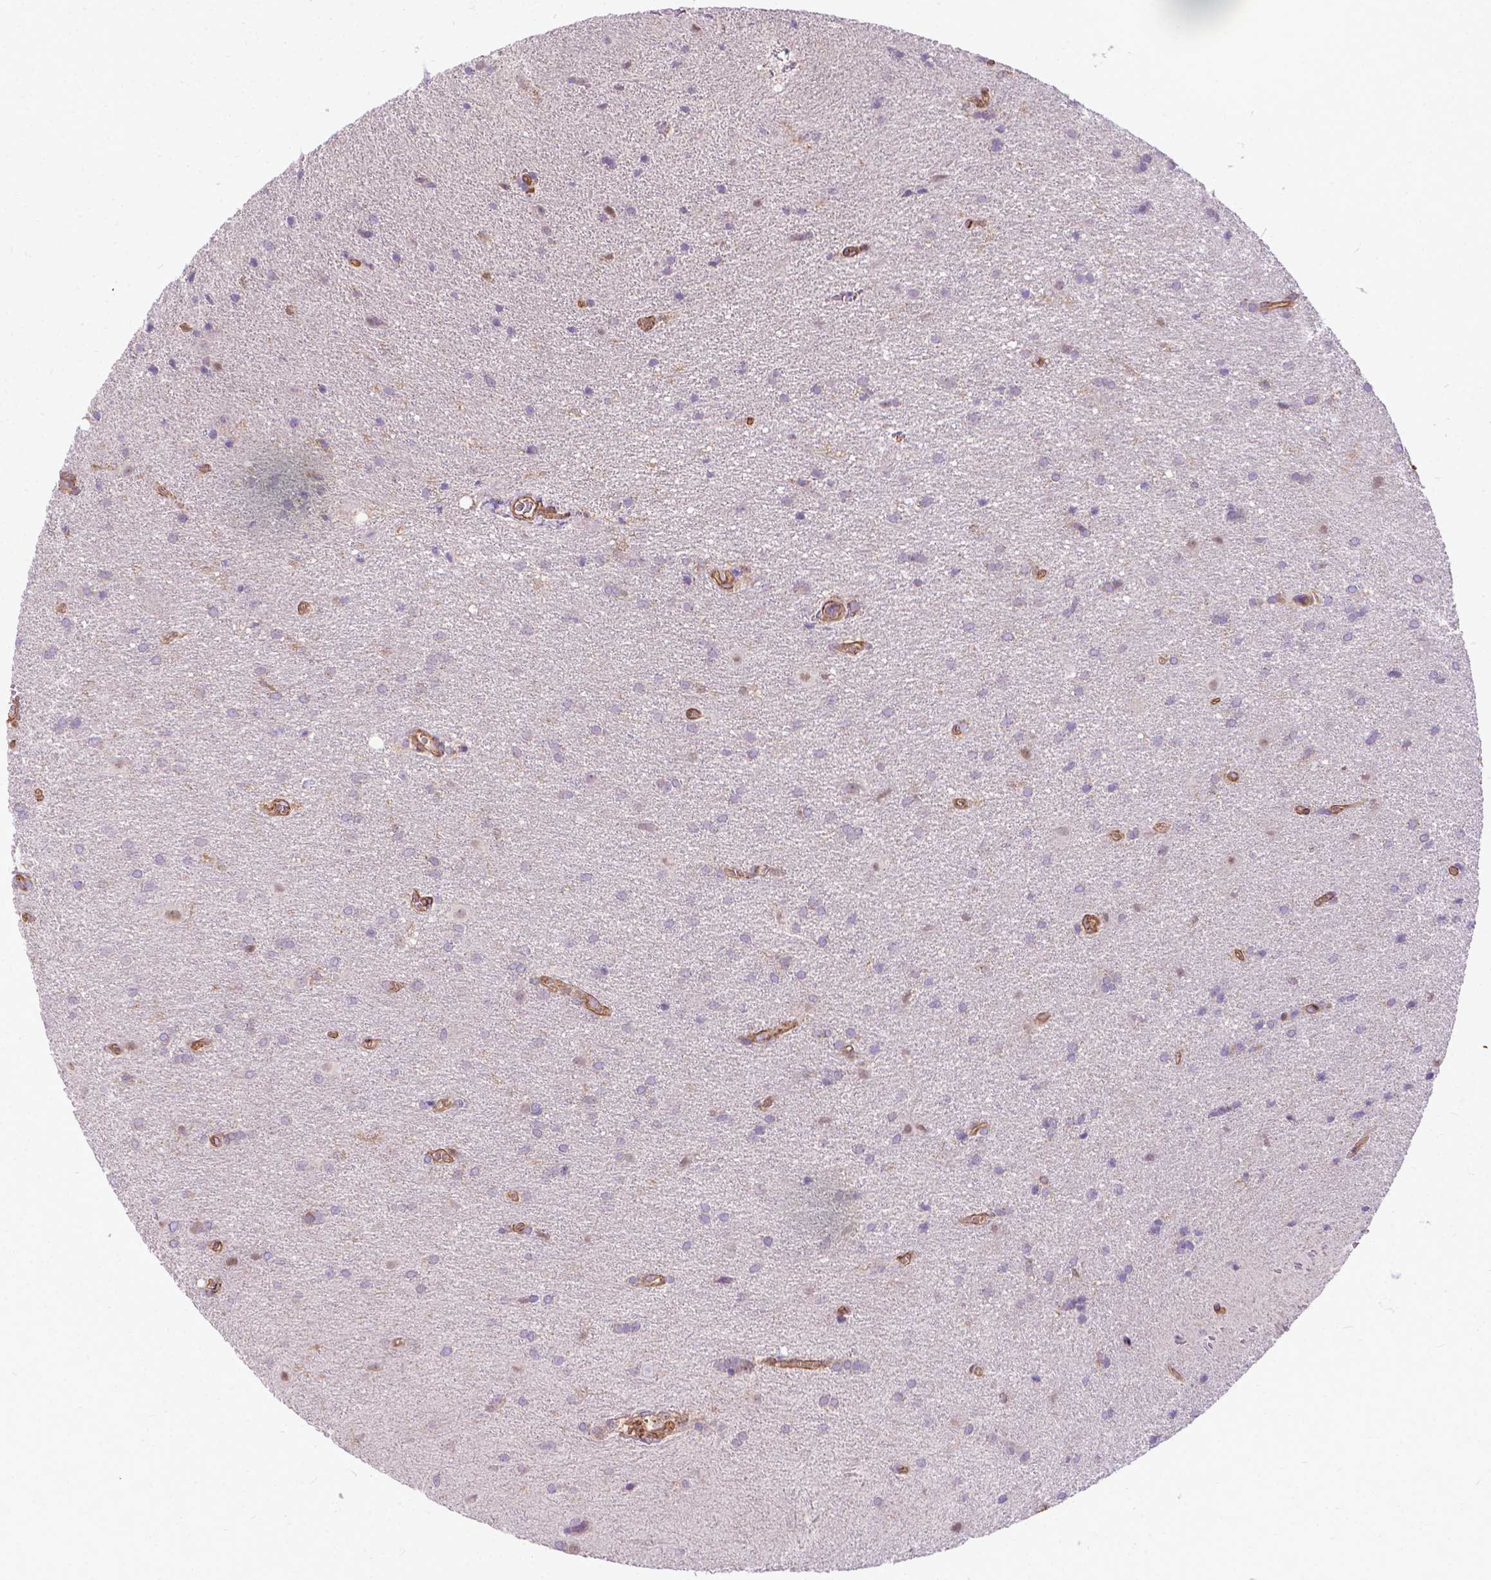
{"staining": {"intensity": "negative", "quantity": "none", "location": "none"}, "tissue": "glioma", "cell_type": "Tumor cells", "image_type": "cancer", "snomed": [{"axis": "morphology", "description": "Glioma, malignant, Low grade"}, {"axis": "topography", "description": "Brain"}], "caption": "An image of malignant glioma (low-grade) stained for a protein demonstrates no brown staining in tumor cells. (Brightfield microscopy of DAB immunohistochemistry at high magnification).", "gene": "CFAP299", "patient": {"sex": "male", "age": 58}}